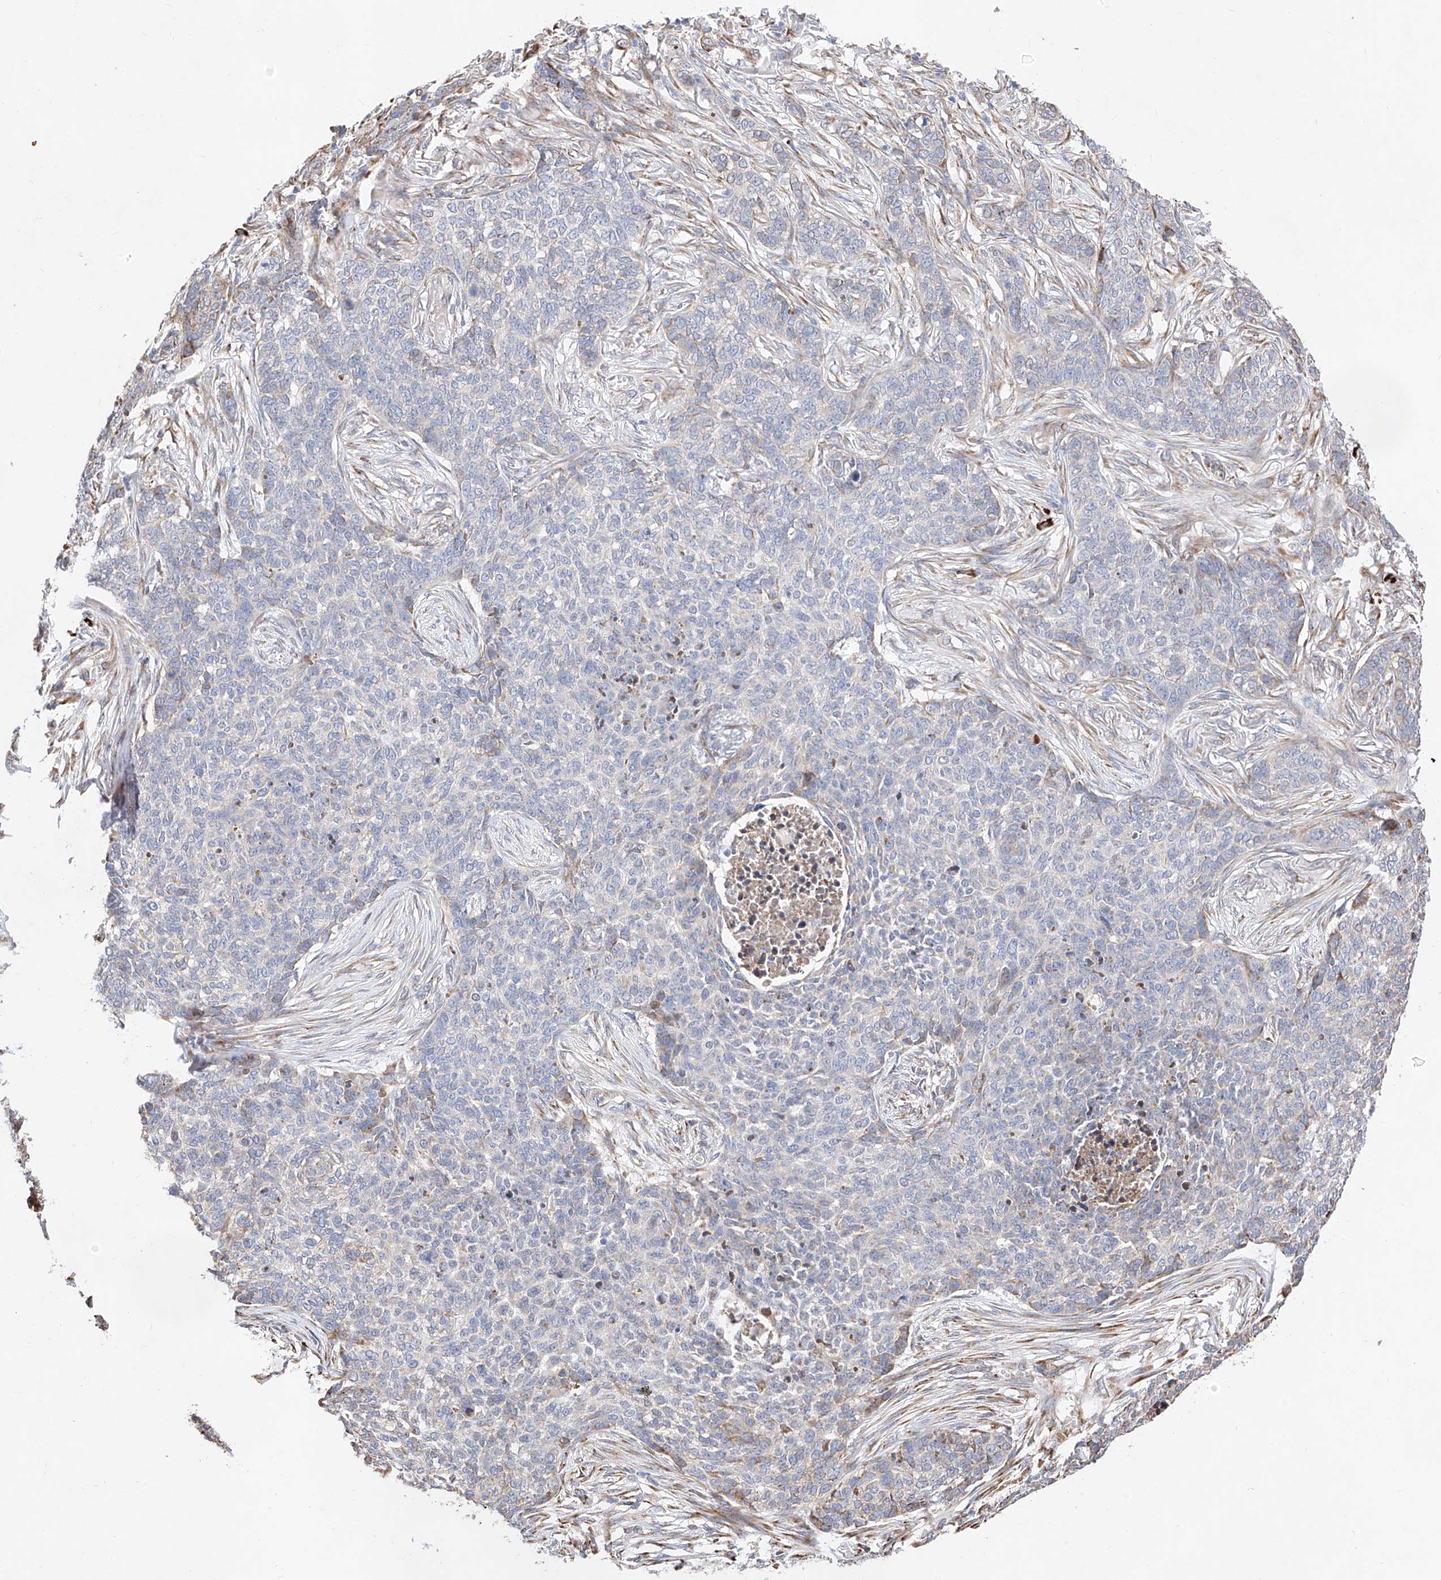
{"staining": {"intensity": "negative", "quantity": "none", "location": "none"}, "tissue": "skin cancer", "cell_type": "Tumor cells", "image_type": "cancer", "snomed": [{"axis": "morphology", "description": "Basal cell carcinoma"}, {"axis": "topography", "description": "Skin"}], "caption": "High power microscopy micrograph of an immunohistochemistry histopathology image of skin cancer (basal cell carcinoma), revealing no significant staining in tumor cells.", "gene": "ATP9B", "patient": {"sex": "male", "age": 85}}